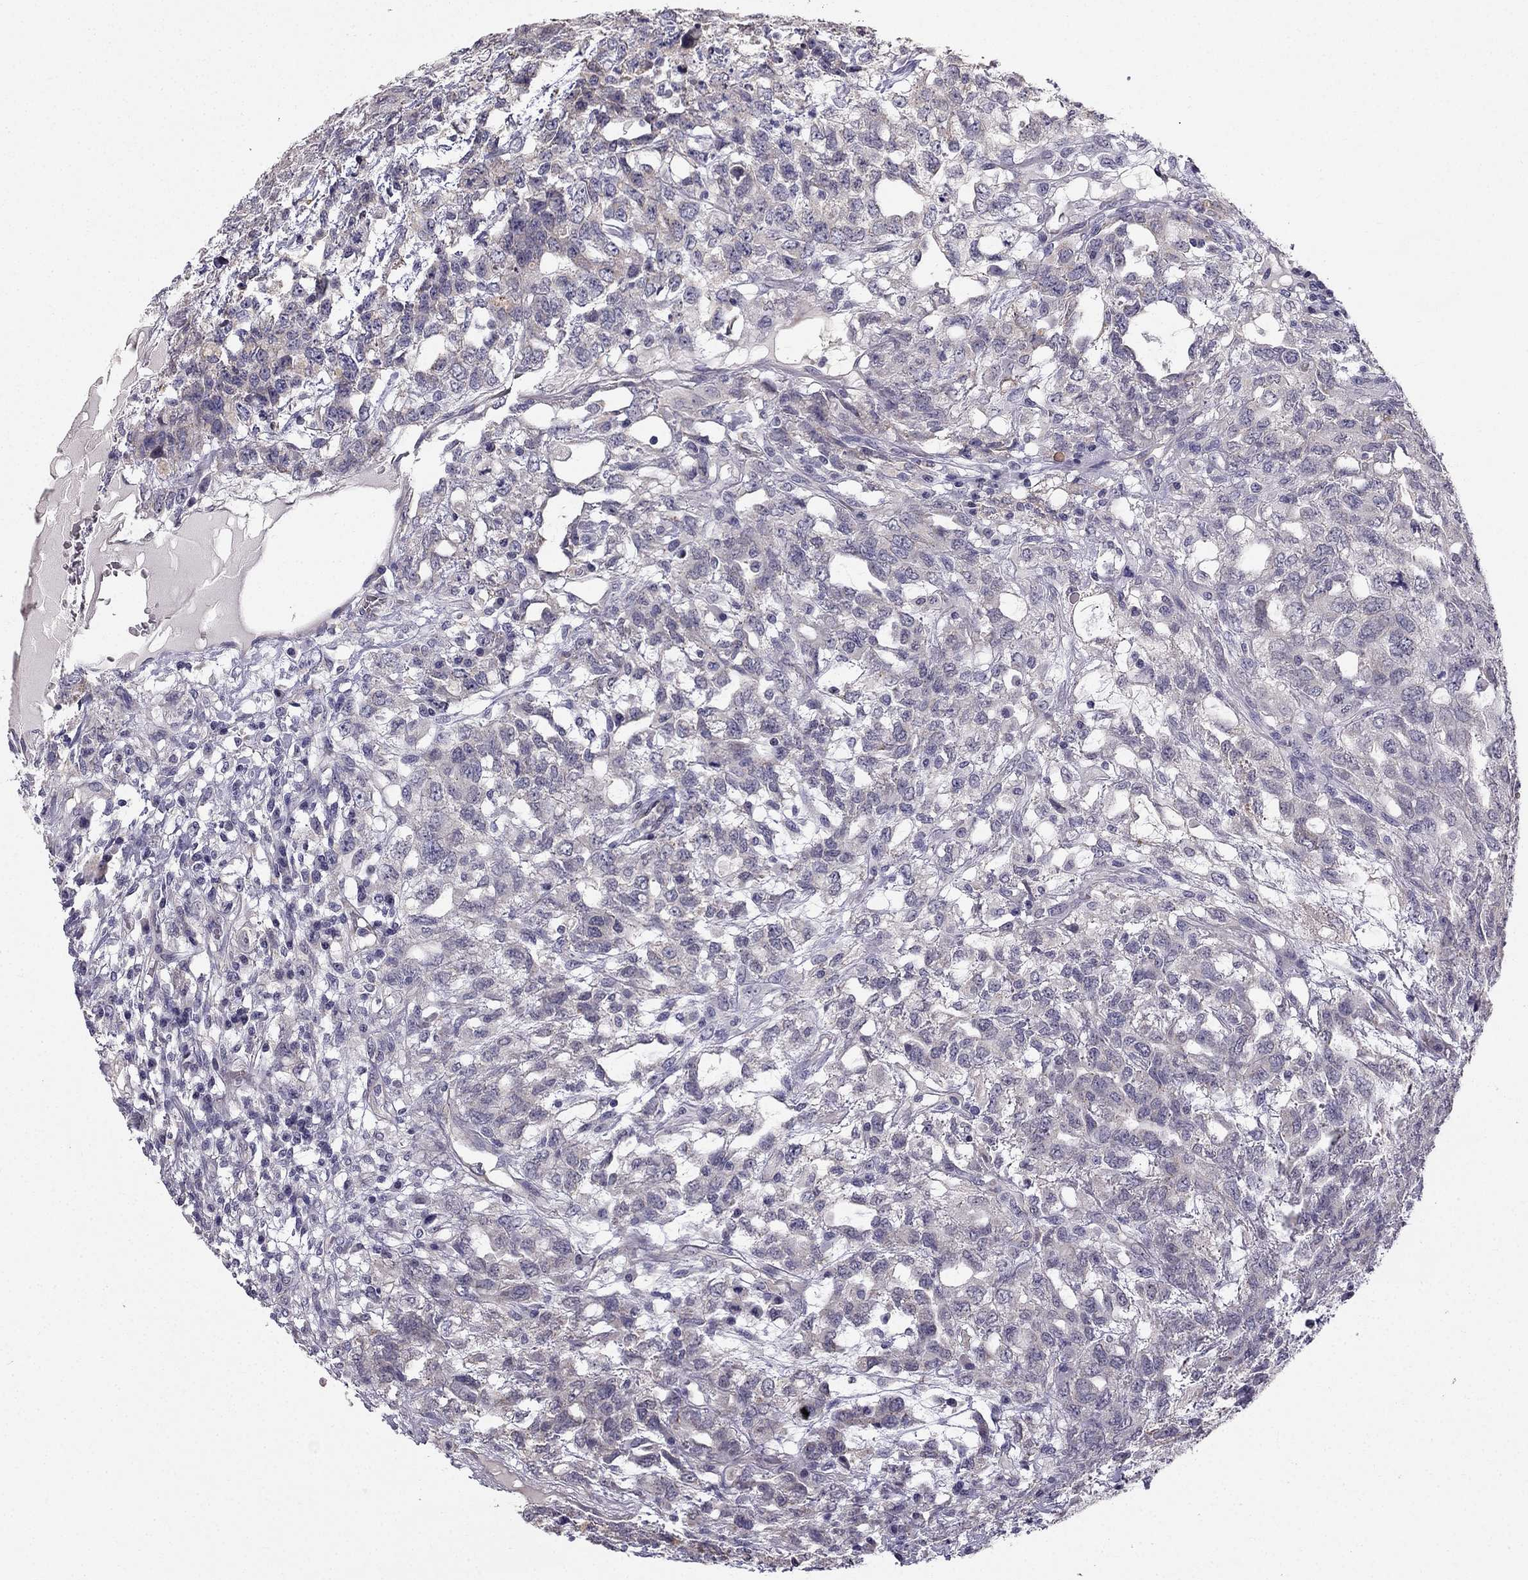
{"staining": {"intensity": "negative", "quantity": "none", "location": "none"}, "tissue": "testis cancer", "cell_type": "Tumor cells", "image_type": "cancer", "snomed": [{"axis": "morphology", "description": "Seminoma, NOS"}, {"axis": "topography", "description": "Testis"}], "caption": "Testis seminoma stained for a protein using IHC exhibits no expression tumor cells.", "gene": "TSPYL5", "patient": {"sex": "male", "age": 52}}